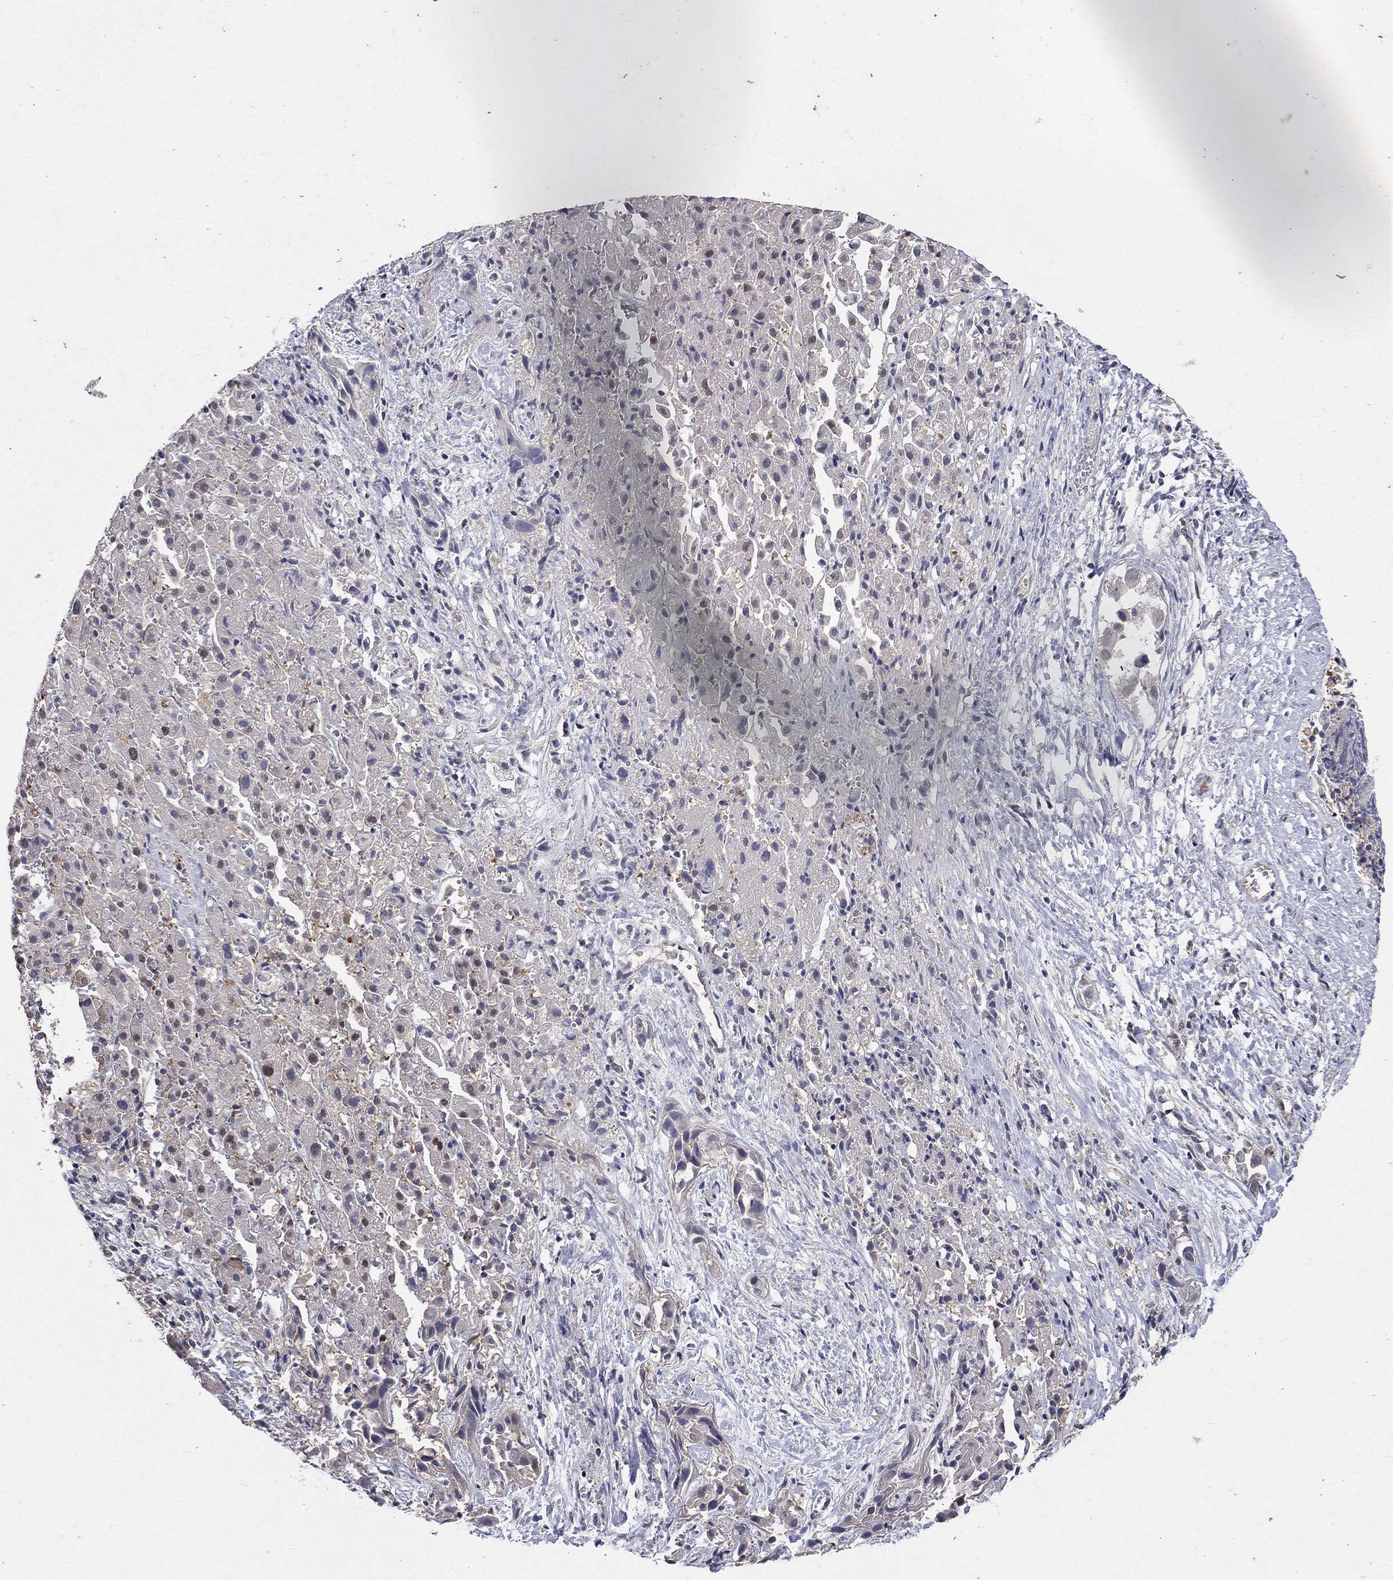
{"staining": {"intensity": "negative", "quantity": "none", "location": "none"}, "tissue": "liver cancer", "cell_type": "Tumor cells", "image_type": "cancer", "snomed": [{"axis": "morphology", "description": "Cholangiocarcinoma"}, {"axis": "topography", "description": "Liver"}], "caption": "This is an immunohistochemistry (IHC) histopathology image of liver cholangiocarcinoma. There is no staining in tumor cells.", "gene": "SAP30L", "patient": {"sex": "female", "age": 52}}